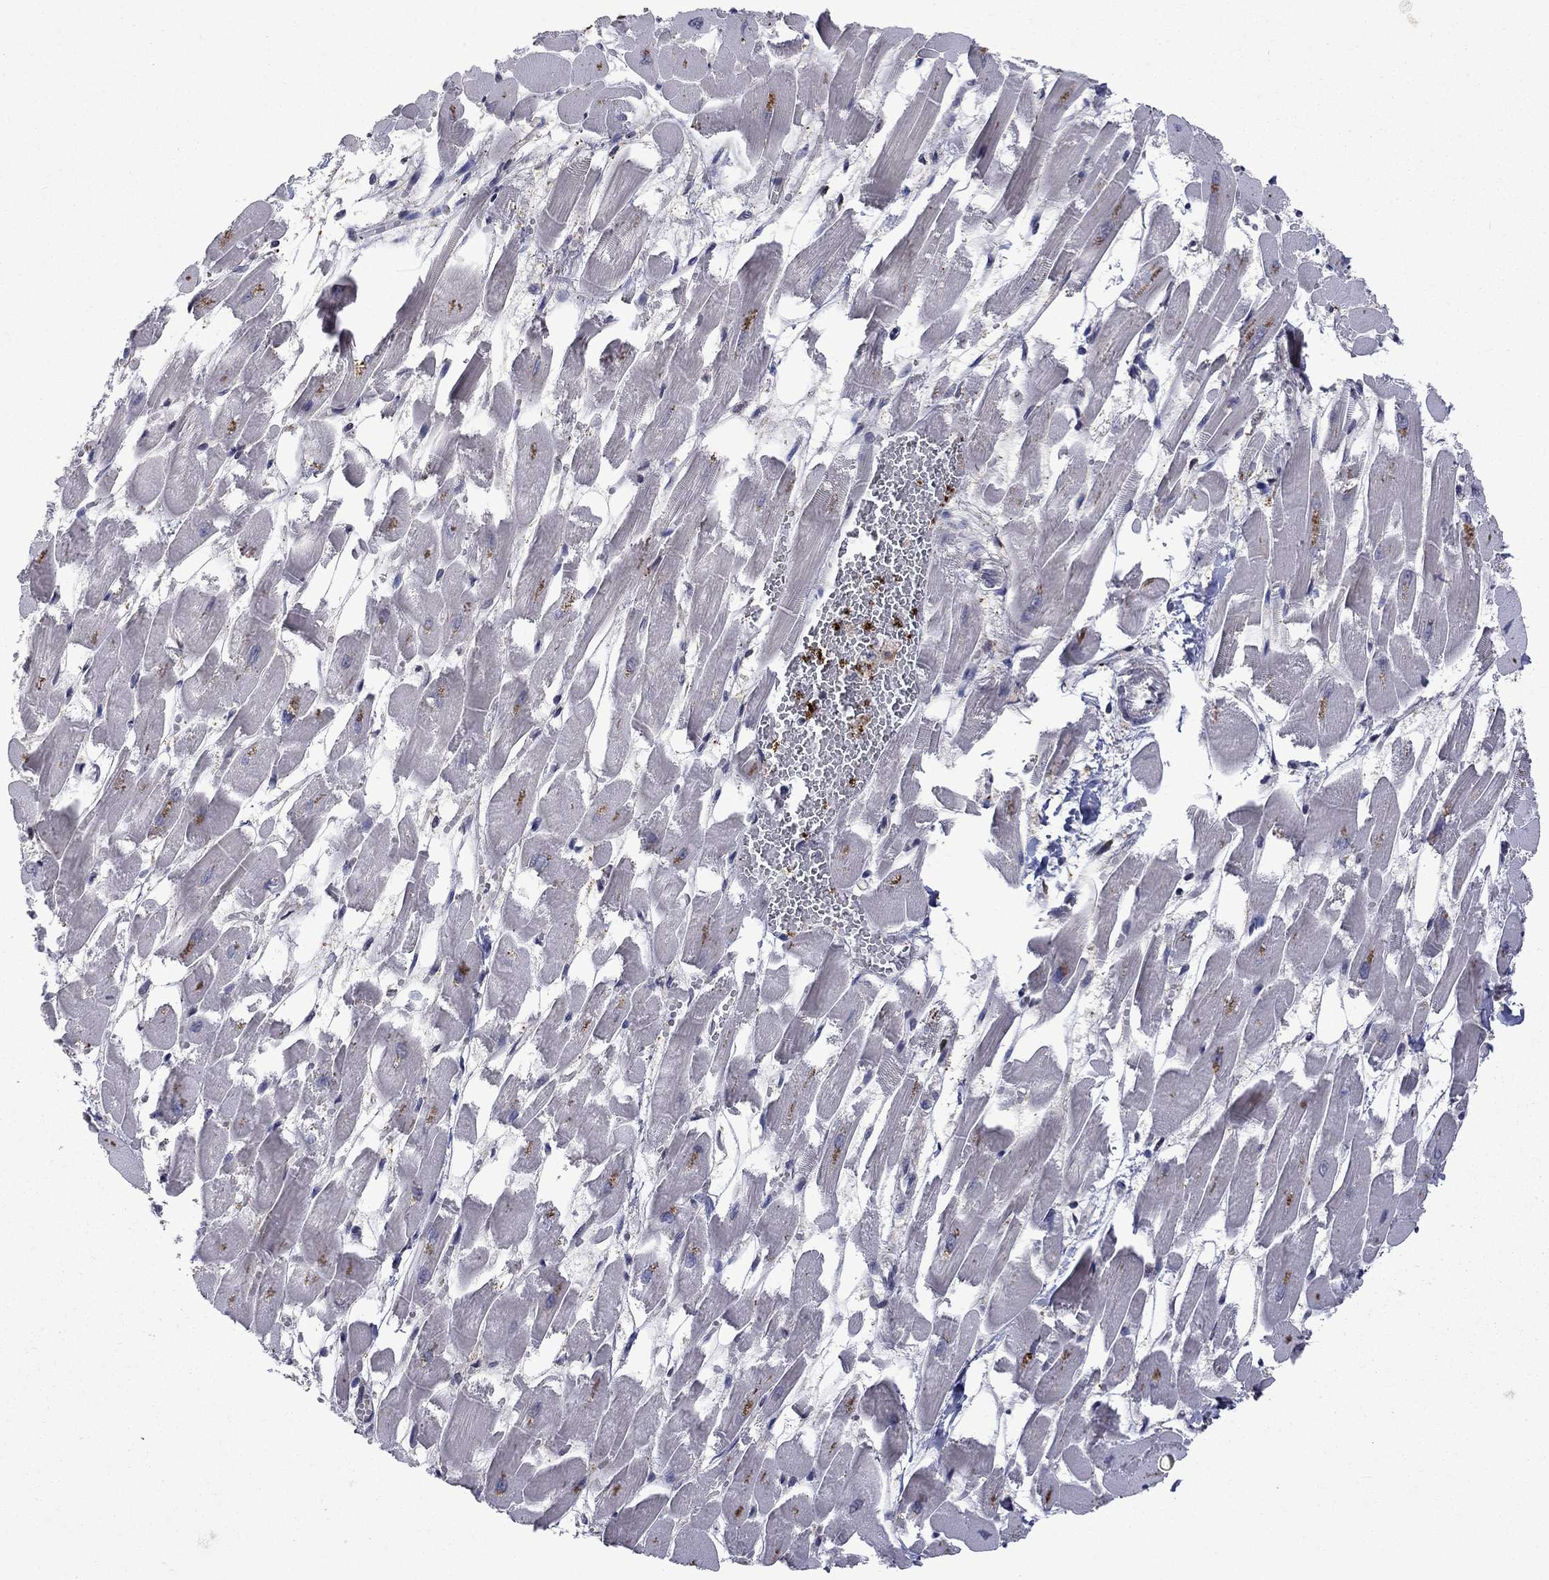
{"staining": {"intensity": "negative", "quantity": "none", "location": "none"}, "tissue": "heart muscle", "cell_type": "Cardiomyocytes", "image_type": "normal", "snomed": [{"axis": "morphology", "description": "Normal tissue, NOS"}, {"axis": "topography", "description": "Heart"}], "caption": "The IHC micrograph has no significant expression in cardiomyocytes of heart muscle. (DAB (3,3'-diaminobenzidine) immunohistochemistry (IHC) visualized using brightfield microscopy, high magnification).", "gene": "CBR1", "patient": {"sex": "female", "age": 52}}